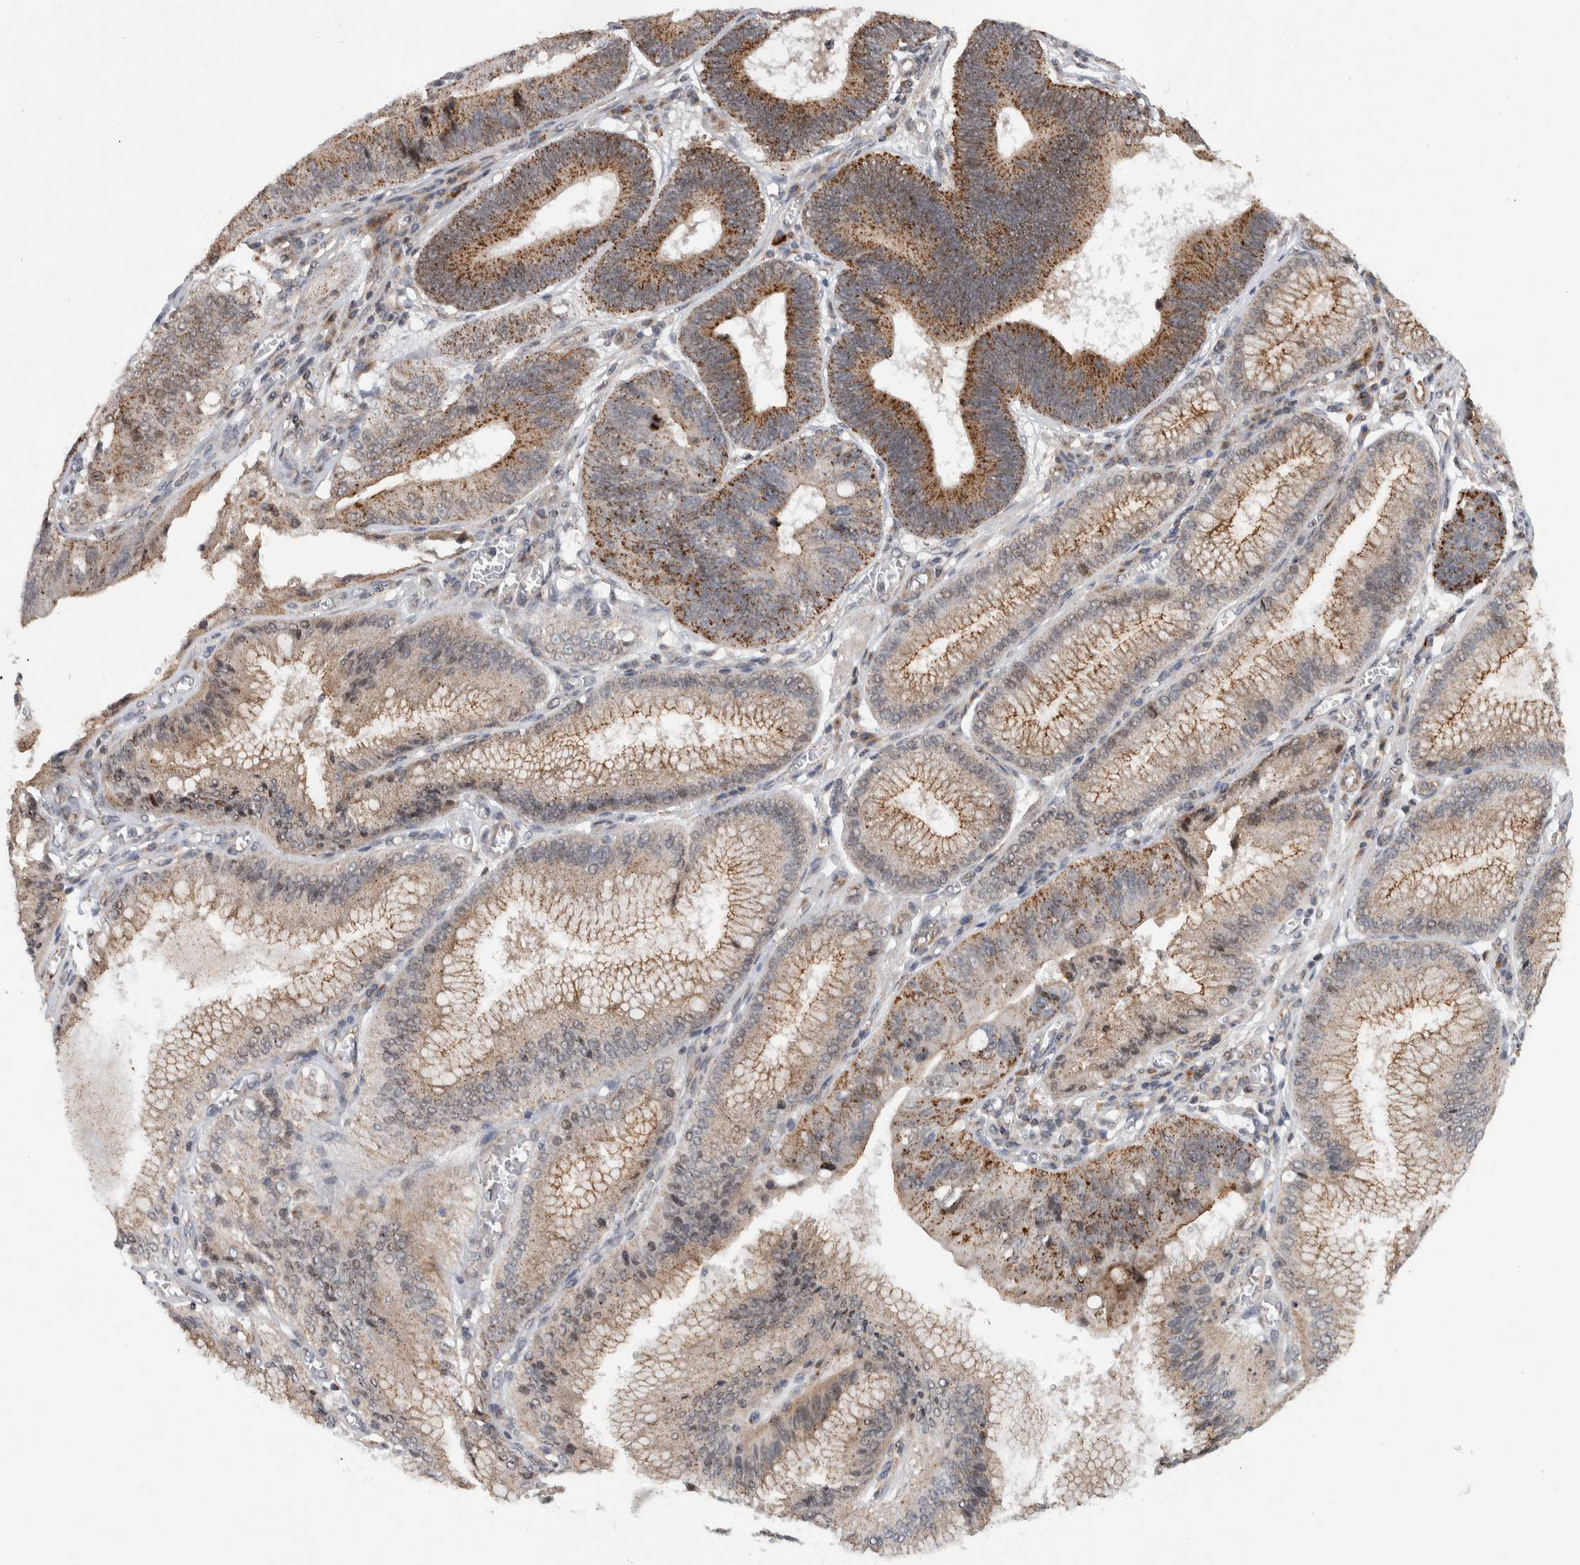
{"staining": {"intensity": "moderate", "quantity": ">75%", "location": "cytoplasmic/membranous"}, "tissue": "stomach cancer", "cell_type": "Tumor cells", "image_type": "cancer", "snomed": [{"axis": "morphology", "description": "Adenocarcinoma, NOS"}, {"axis": "topography", "description": "Stomach"}], "caption": "The photomicrograph exhibits a brown stain indicating the presence of a protein in the cytoplasmic/membranous of tumor cells in stomach cancer (adenocarcinoma).", "gene": "MSL1", "patient": {"sex": "male", "age": 59}}